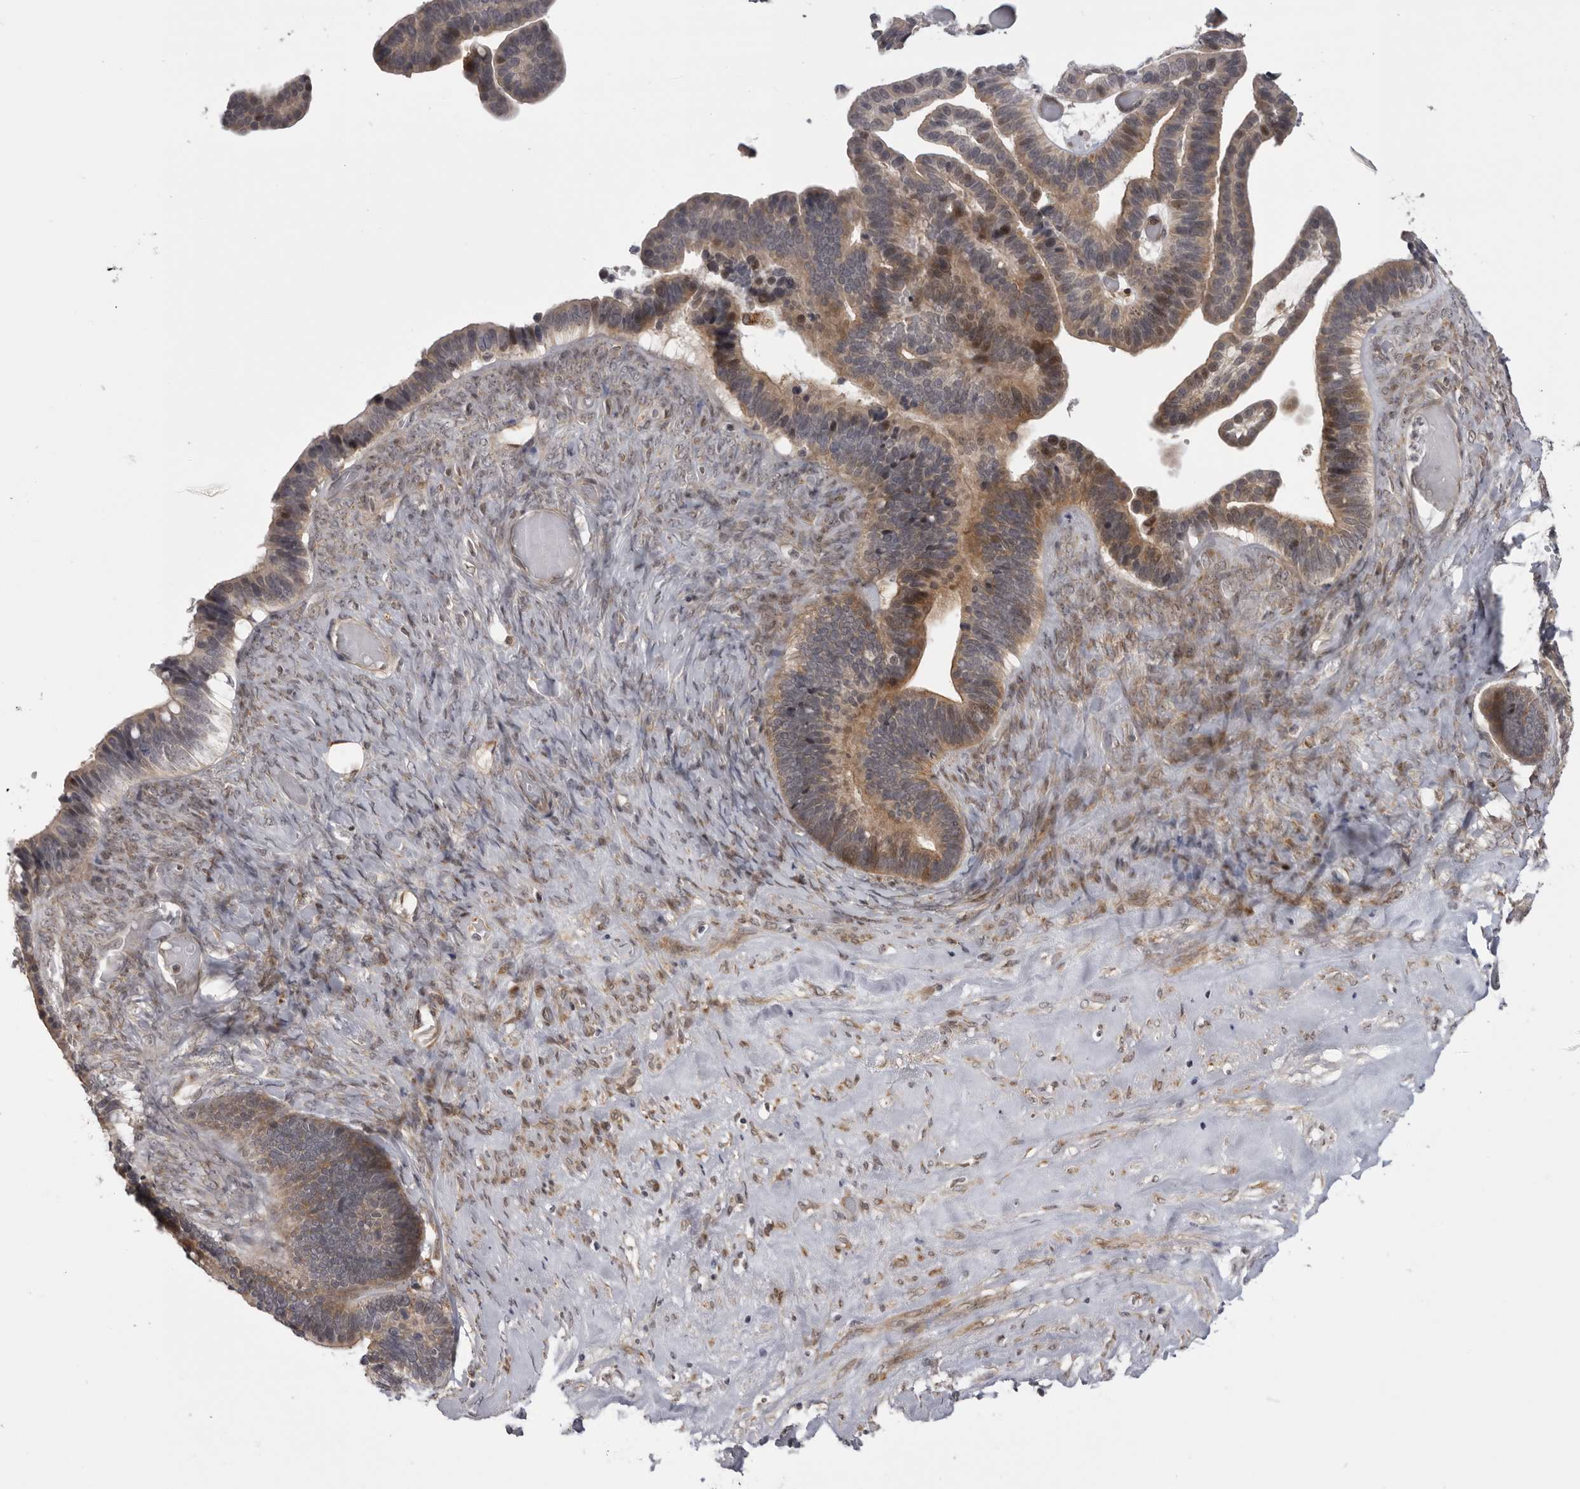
{"staining": {"intensity": "moderate", "quantity": ">75%", "location": "cytoplasmic/membranous"}, "tissue": "ovarian cancer", "cell_type": "Tumor cells", "image_type": "cancer", "snomed": [{"axis": "morphology", "description": "Cystadenocarcinoma, serous, NOS"}, {"axis": "topography", "description": "Ovary"}], "caption": "An immunohistochemistry micrograph of neoplastic tissue is shown. Protein staining in brown highlights moderate cytoplasmic/membranous positivity in ovarian cancer (serous cystadenocarcinoma) within tumor cells.", "gene": "DNAH14", "patient": {"sex": "female", "age": 56}}